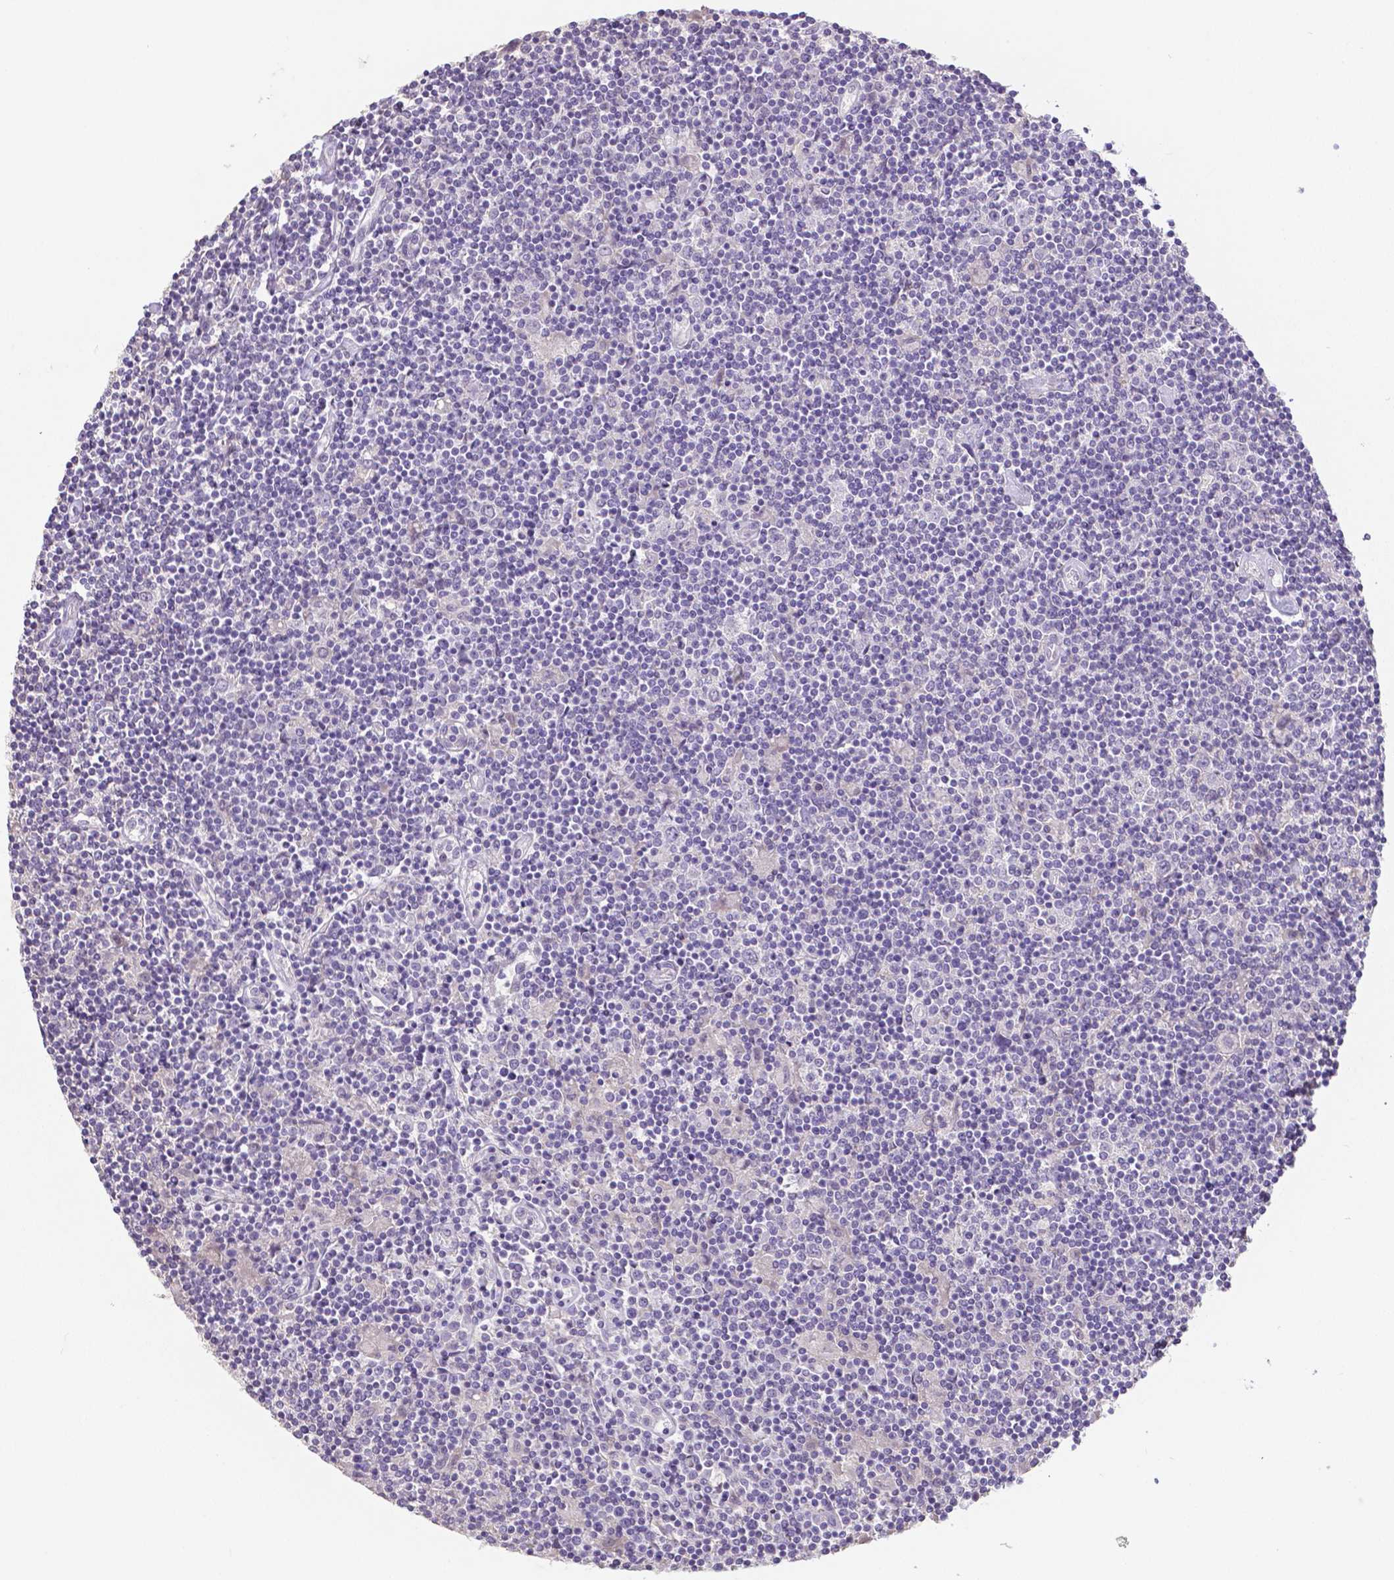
{"staining": {"intensity": "negative", "quantity": "none", "location": "none"}, "tissue": "lymphoma", "cell_type": "Tumor cells", "image_type": "cancer", "snomed": [{"axis": "morphology", "description": "Hodgkin's disease, NOS"}, {"axis": "topography", "description": "Lymph node"}], "caption": "This is a image of immunohistochemistry (IHC) staining of lymphoma, which shows no positivity in tumor cells. (Stains: DAB immunohistochemistry with hematoxylin counter stain, Microscopy: brightfield microscopy at high magnification).", "gene": "CRMP1", "patient": {"sex": "male", "age": 40}}